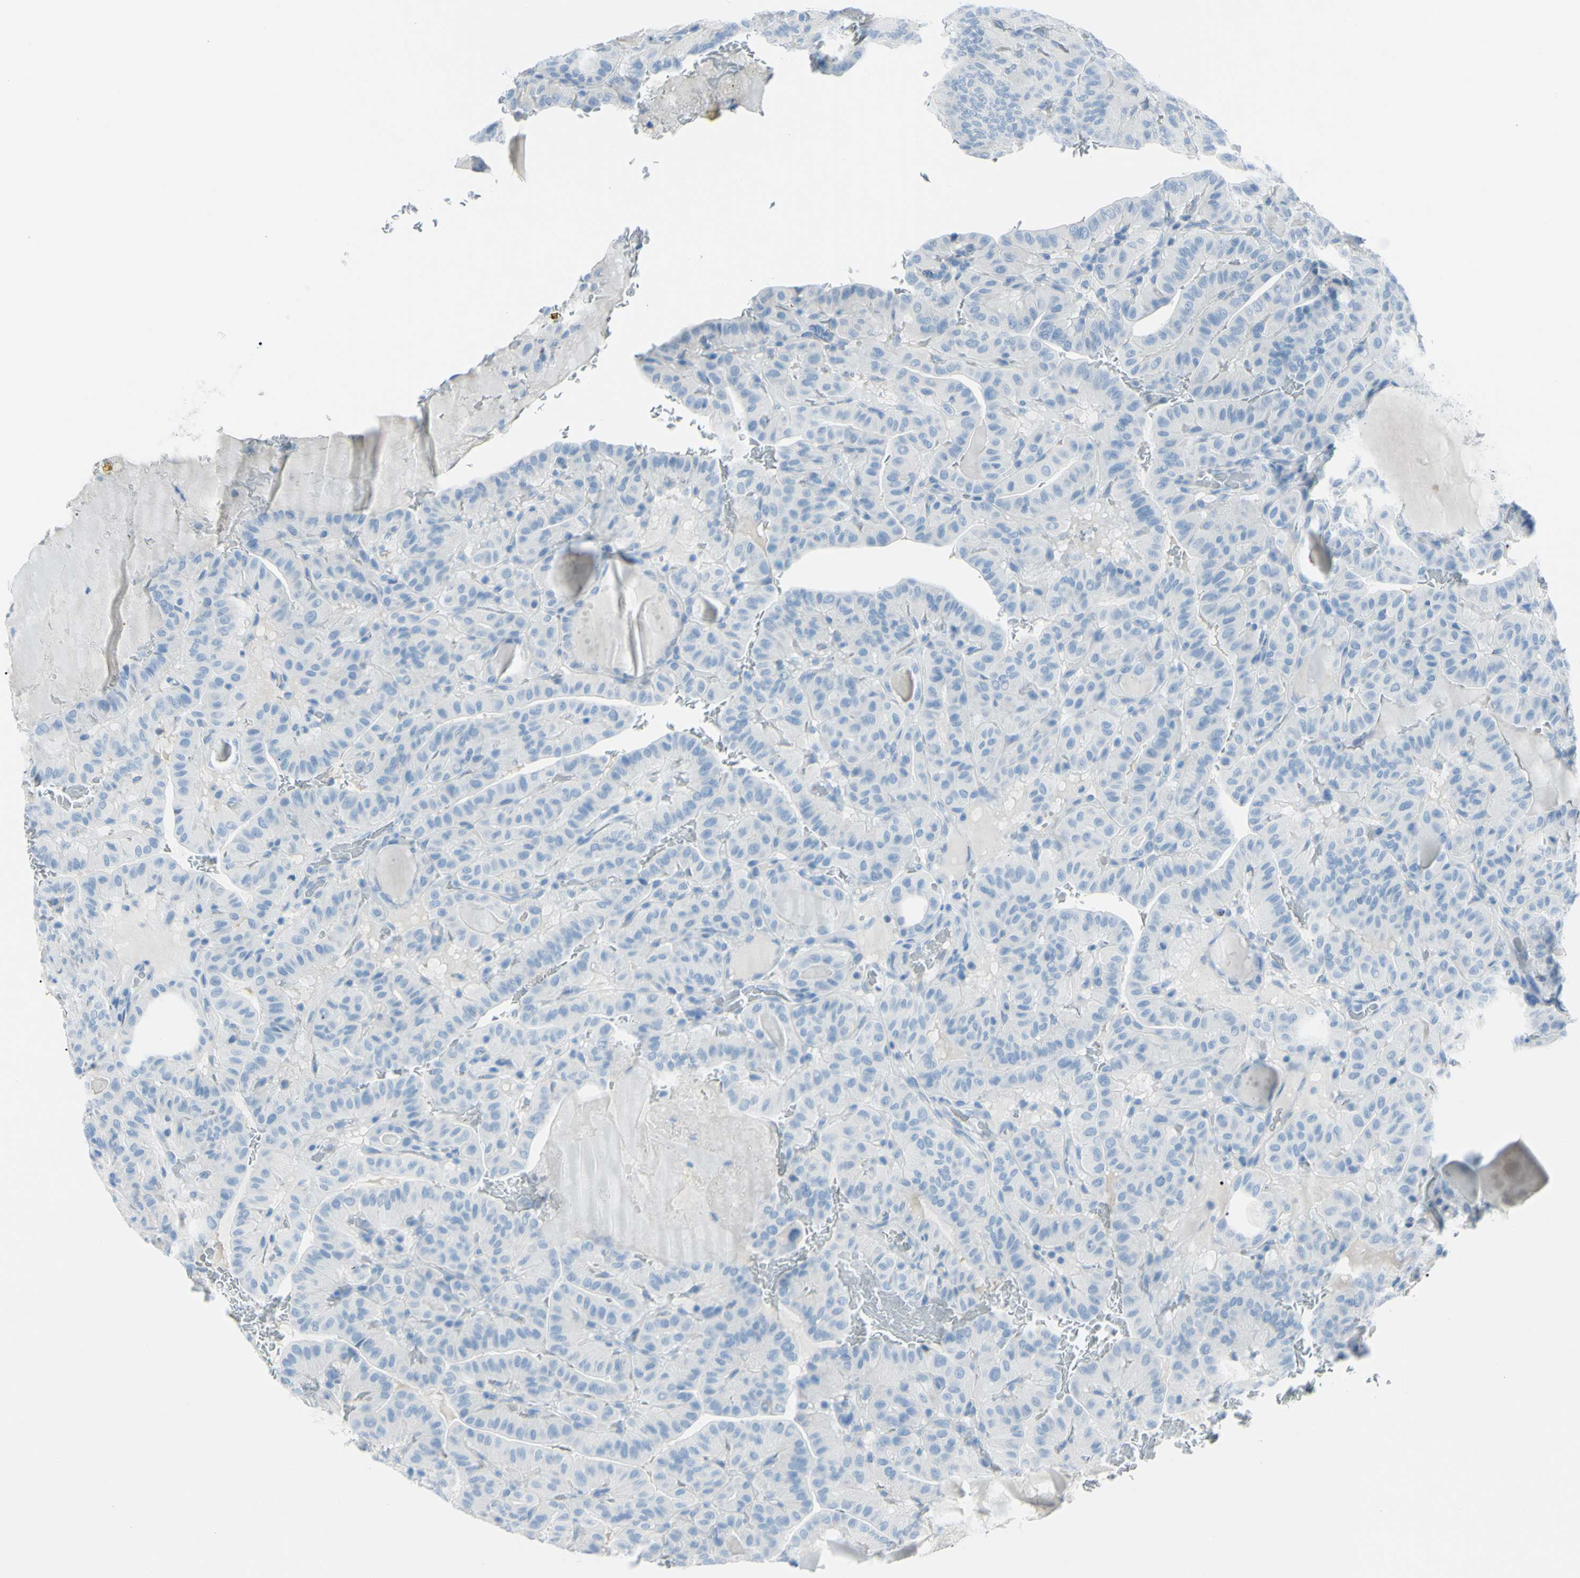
{"staining": {"intensity": "negative", "quantity": "none", "location": "none"}, "tissue": "thyroid cancer", "cell_type": "Tumor cells", "image_type": "cancer", "snomed": [{"axis": "morphology", "description": "Papillary adenocarcinoma, NOS"}, {"axis": "topography", "description": "Thyroid gland"}], "caption": "An image of human thyroid cancer is negative for staining in tumor cells.", "gene": "TFPI2", "patient": {"sex": "male", "age": 77}}